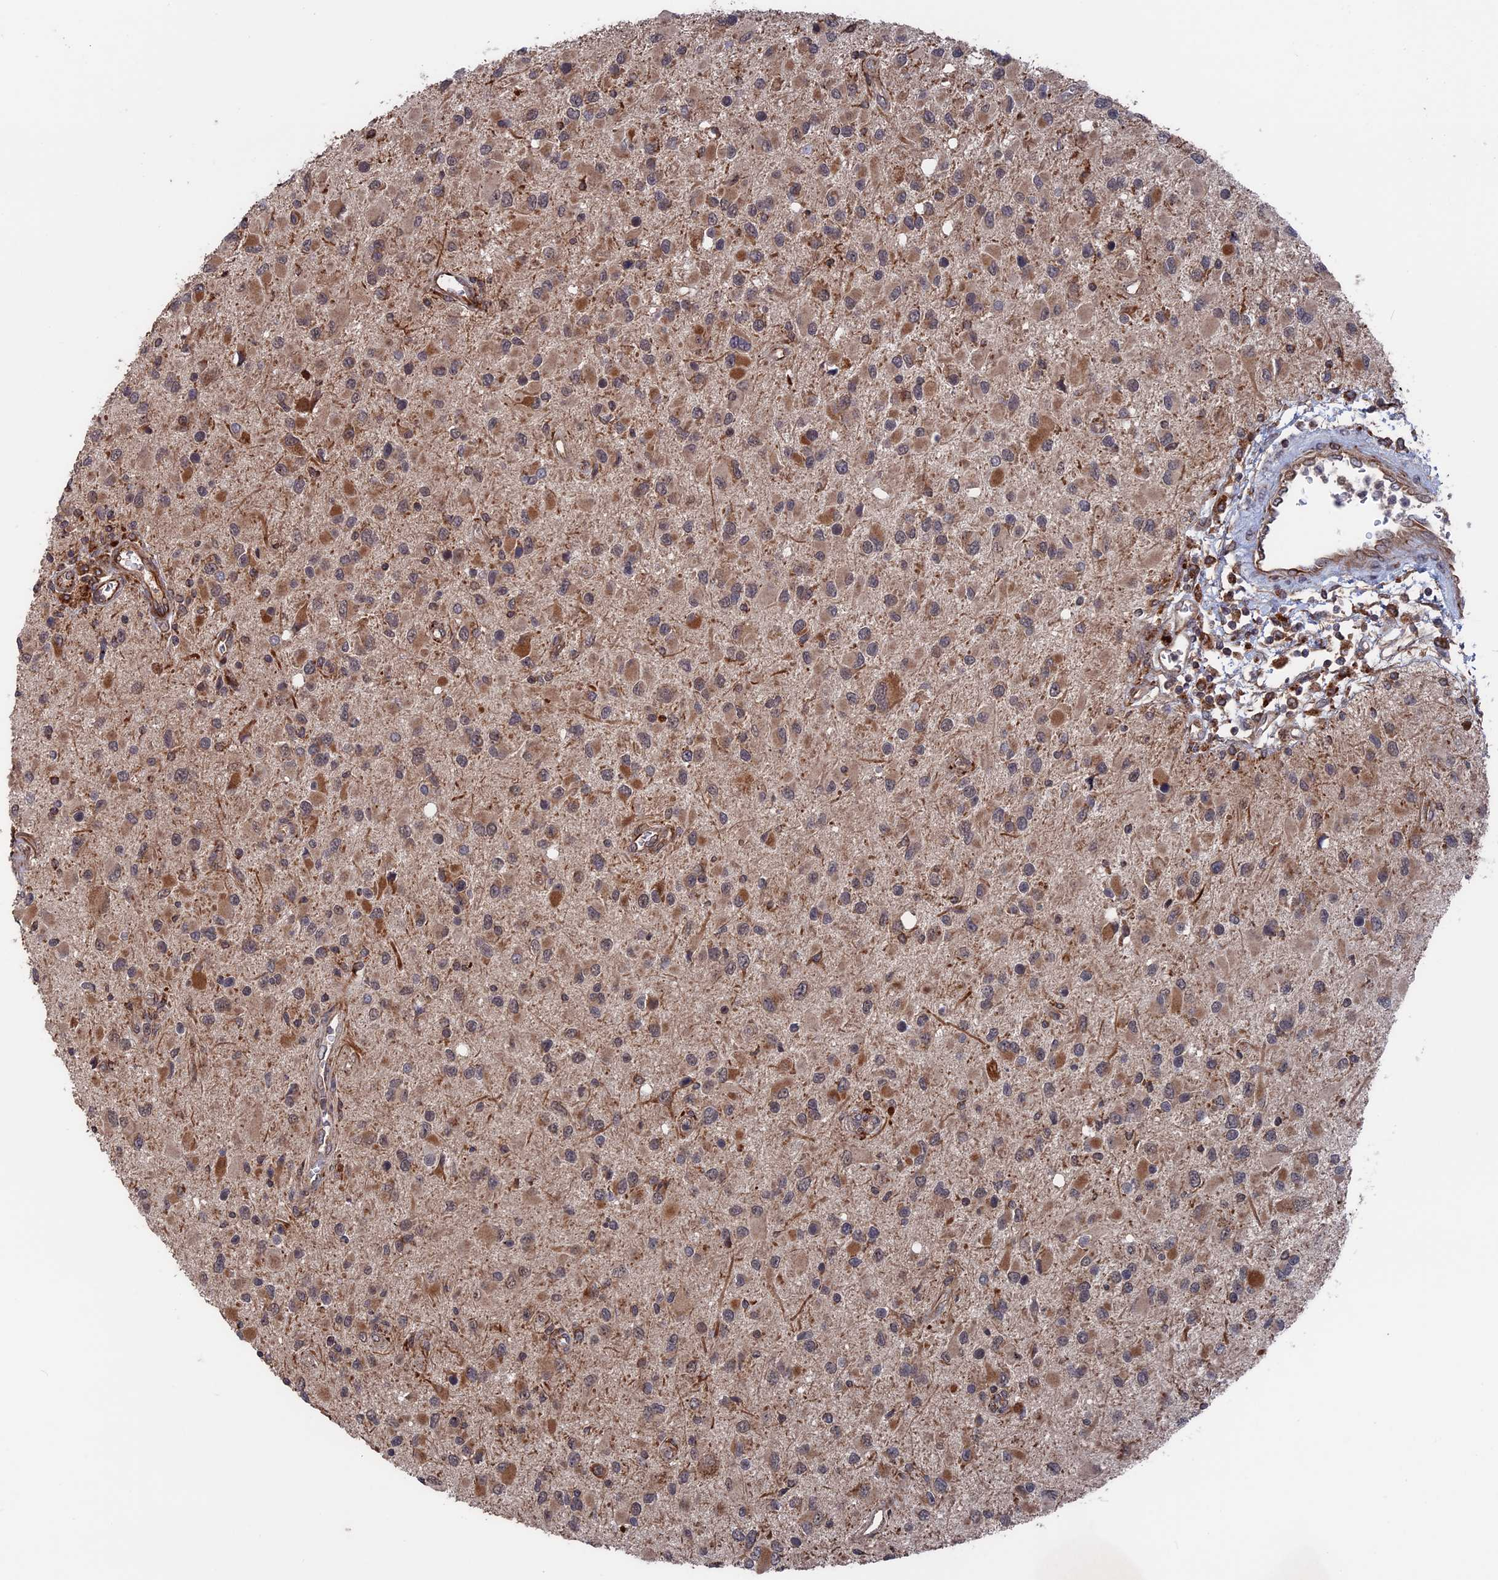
{"staining": {"intensity": "moderate", "quantity": "25%-75%", "location": "cytoplasmic/membranous"}, "tissue": "glioma", "cell_type": "Tumor cells", "image_type": "cancer", "snomed": [{"axis": "morphology", "description": "Glioma, malignant, High grade"}, {"axis": "topography", "description": "Brain"}], "caption": "Human glioma stained for a protein (brown) exhibits moderate cytoplasmic/membranous positive staining in about 25%-75% of tumor cells.", "gene": "PLA2G15", "patient": {"sex": "male", "age": 53}}